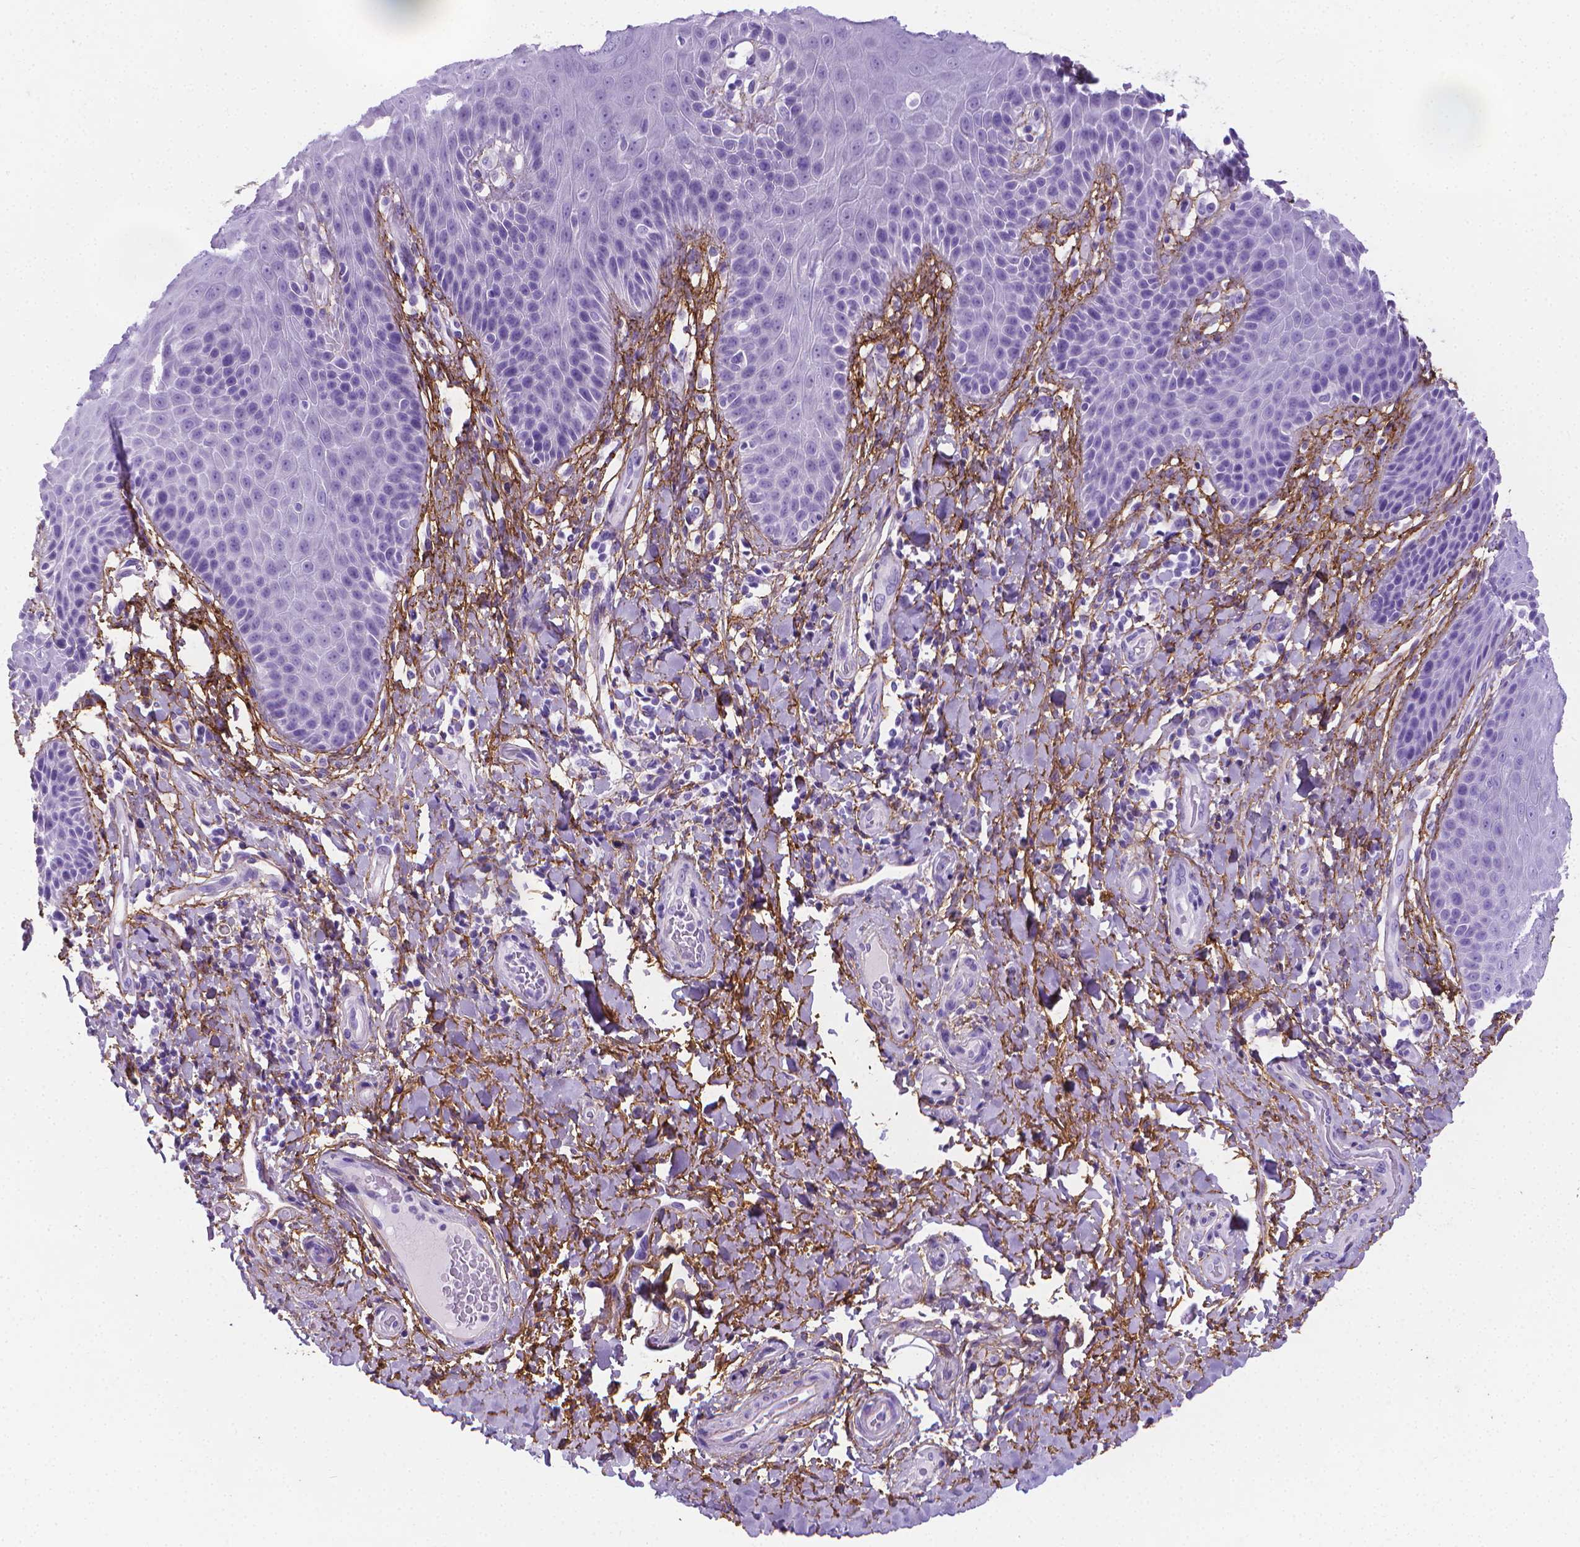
{"staining": {"intensity": "negative", "quantity": "none", "location": "none"}, "tissue": "skin", "cell_type": "Epidermal cells", "image_type": "normal", "snomed": [{"axis": "morphology", "description": "Normal tissue, NOS"}, {"axis": "topography", "description": "Anal"}, {"axis": "topography", "description": "Peripheral nerve tissue"}], "caption": "High power microscopy micrograph of an immunohistochemistry (IHC) histopathology image of normal skin, revealing no significant staining in epidermal cells.", "gene": "MFAP2", "patient": {"sex": "male", "age": 51}}